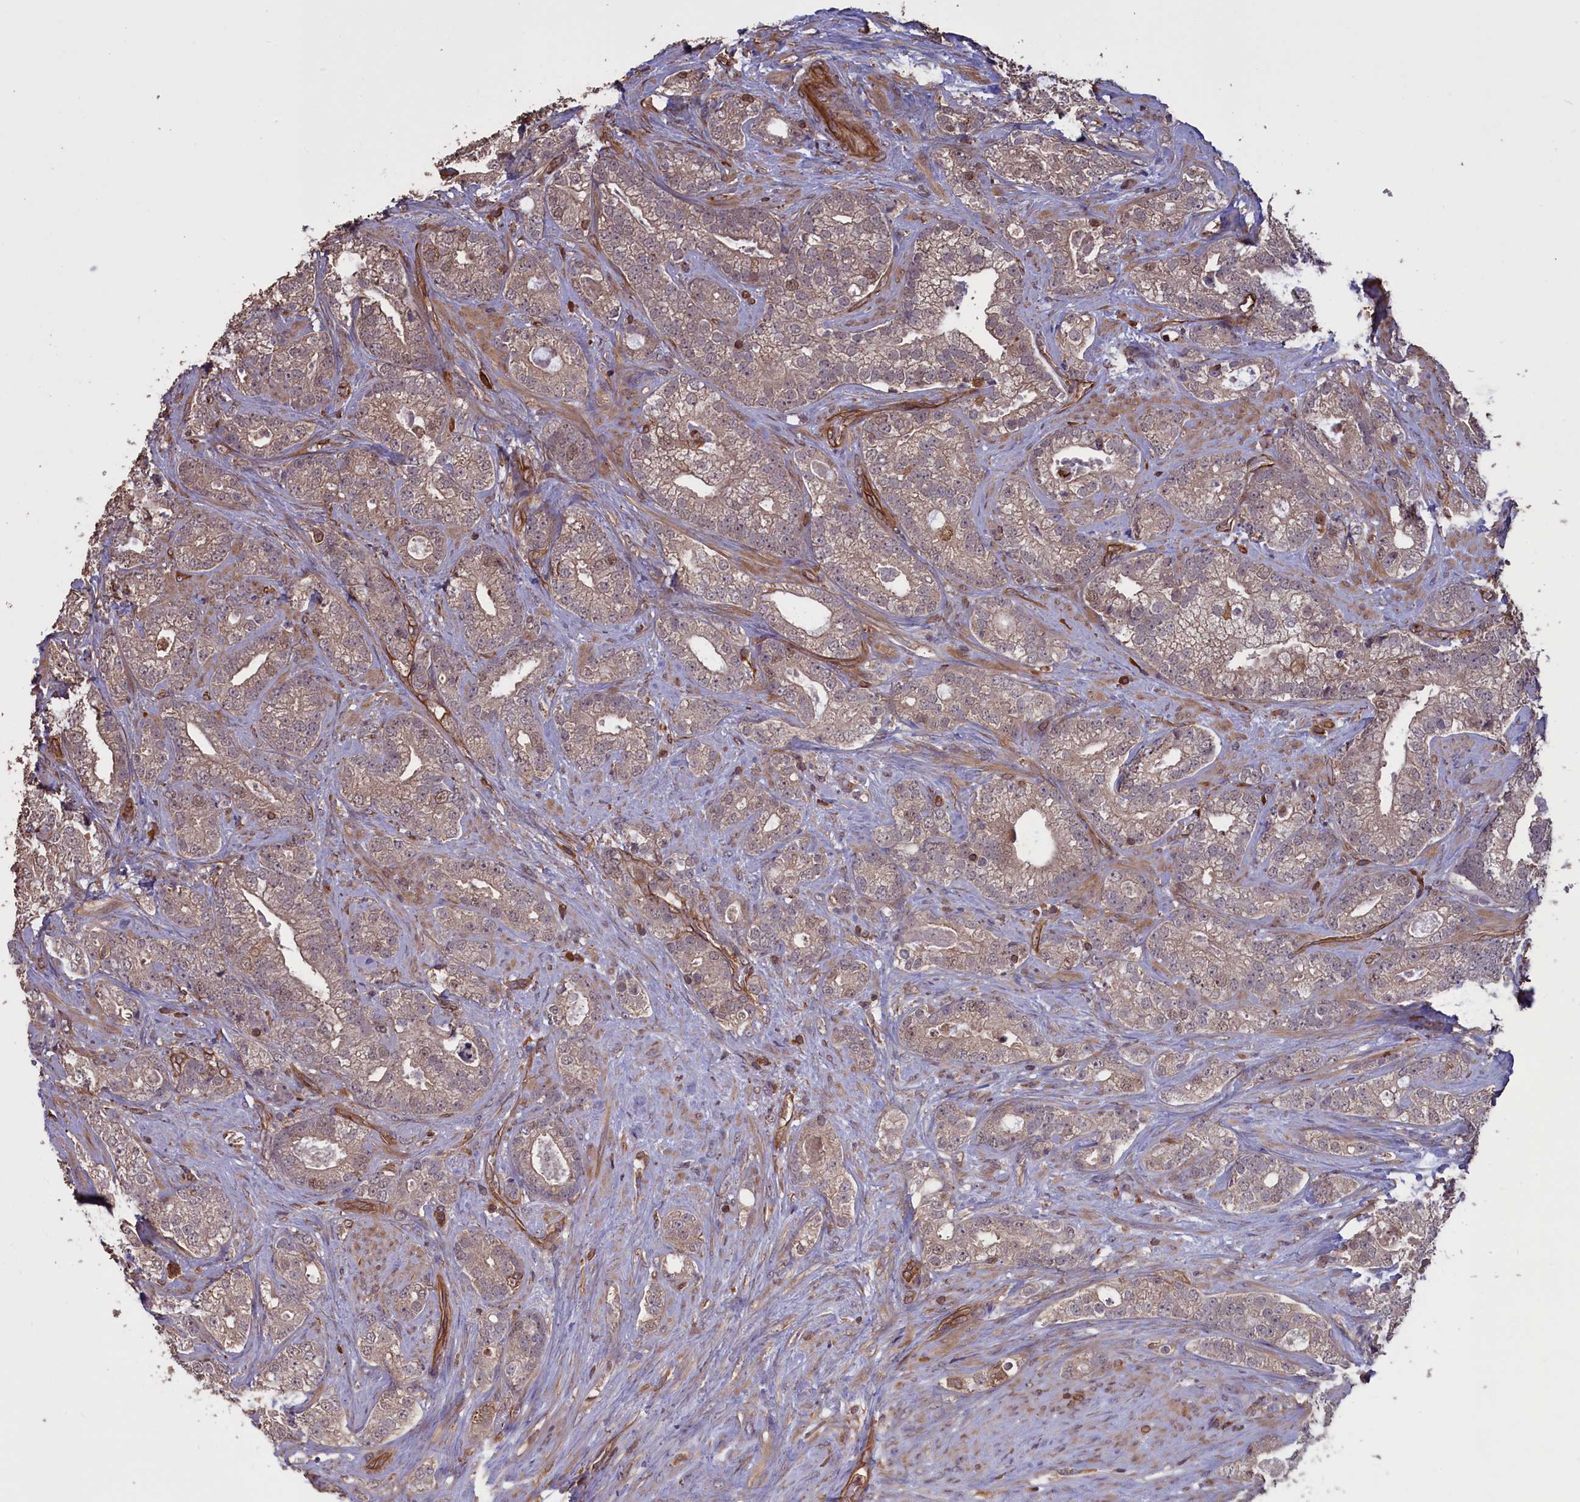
{"staining": {"intensity": "weak", "quantity": "25%-75%", "location": "cytoplasmic/membranous"}, "tissue": "prostate cancer", "cell_type": "Tumor cells", "image_type": "cancer", "snomed": [{"axis": "morphology", "description": "Adenocarcinoma, High grade"}, {"axis": "topography", "description": "Prostate and seminal vesicle, NOS"}], "caption": "Prostate cancer tissue shows weak cytoplasmic/membranous positivity in approximately 25%-75% of tumor cells, visualized by immunohistochemistry.", "gene": "DAPK3", "patient": {"sex": "male", "age": 67}}